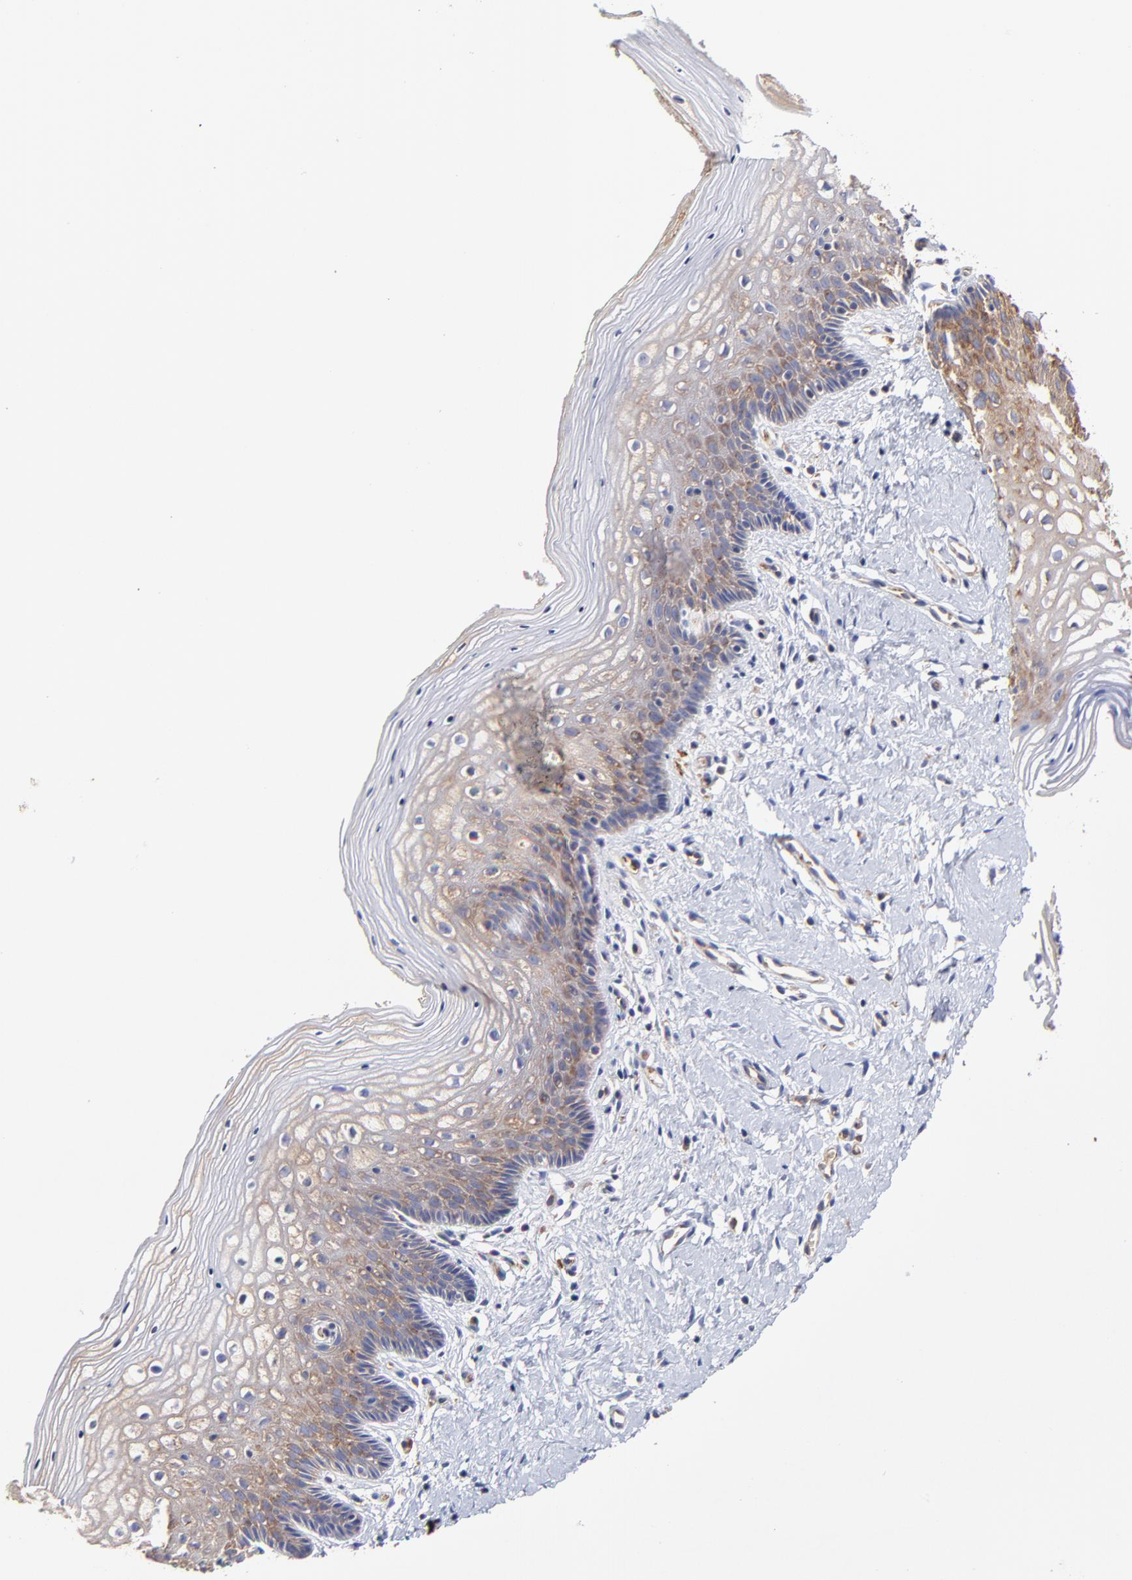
{"staining": {"intensity": "moderate", "quantity": "25%-75%", "location": "cytoplasmic/membranous"}, "tissue": "vagina", "cell_type": "Squamous epithelial cells", "image_type": "normal", "snomed": [{"axis": "morphology", "description": "Normal tissue, NOS"}, {"axis": "topography", "description": "Vagina"}], "caption": "A photomicrograph of vagina stained for a protein reveals moderate cytoplasmic/membranous brown staining in squamous epithelial cells. The staining was performed using DAB (3,3'-diaminobenzidine) to visualize the protein expression in brown, while the nuclei were stained in blue with hematoxylin (Magnification: 20x).", "gene": "CD2AP", "patient": {"sex": "female", "age": 46}}